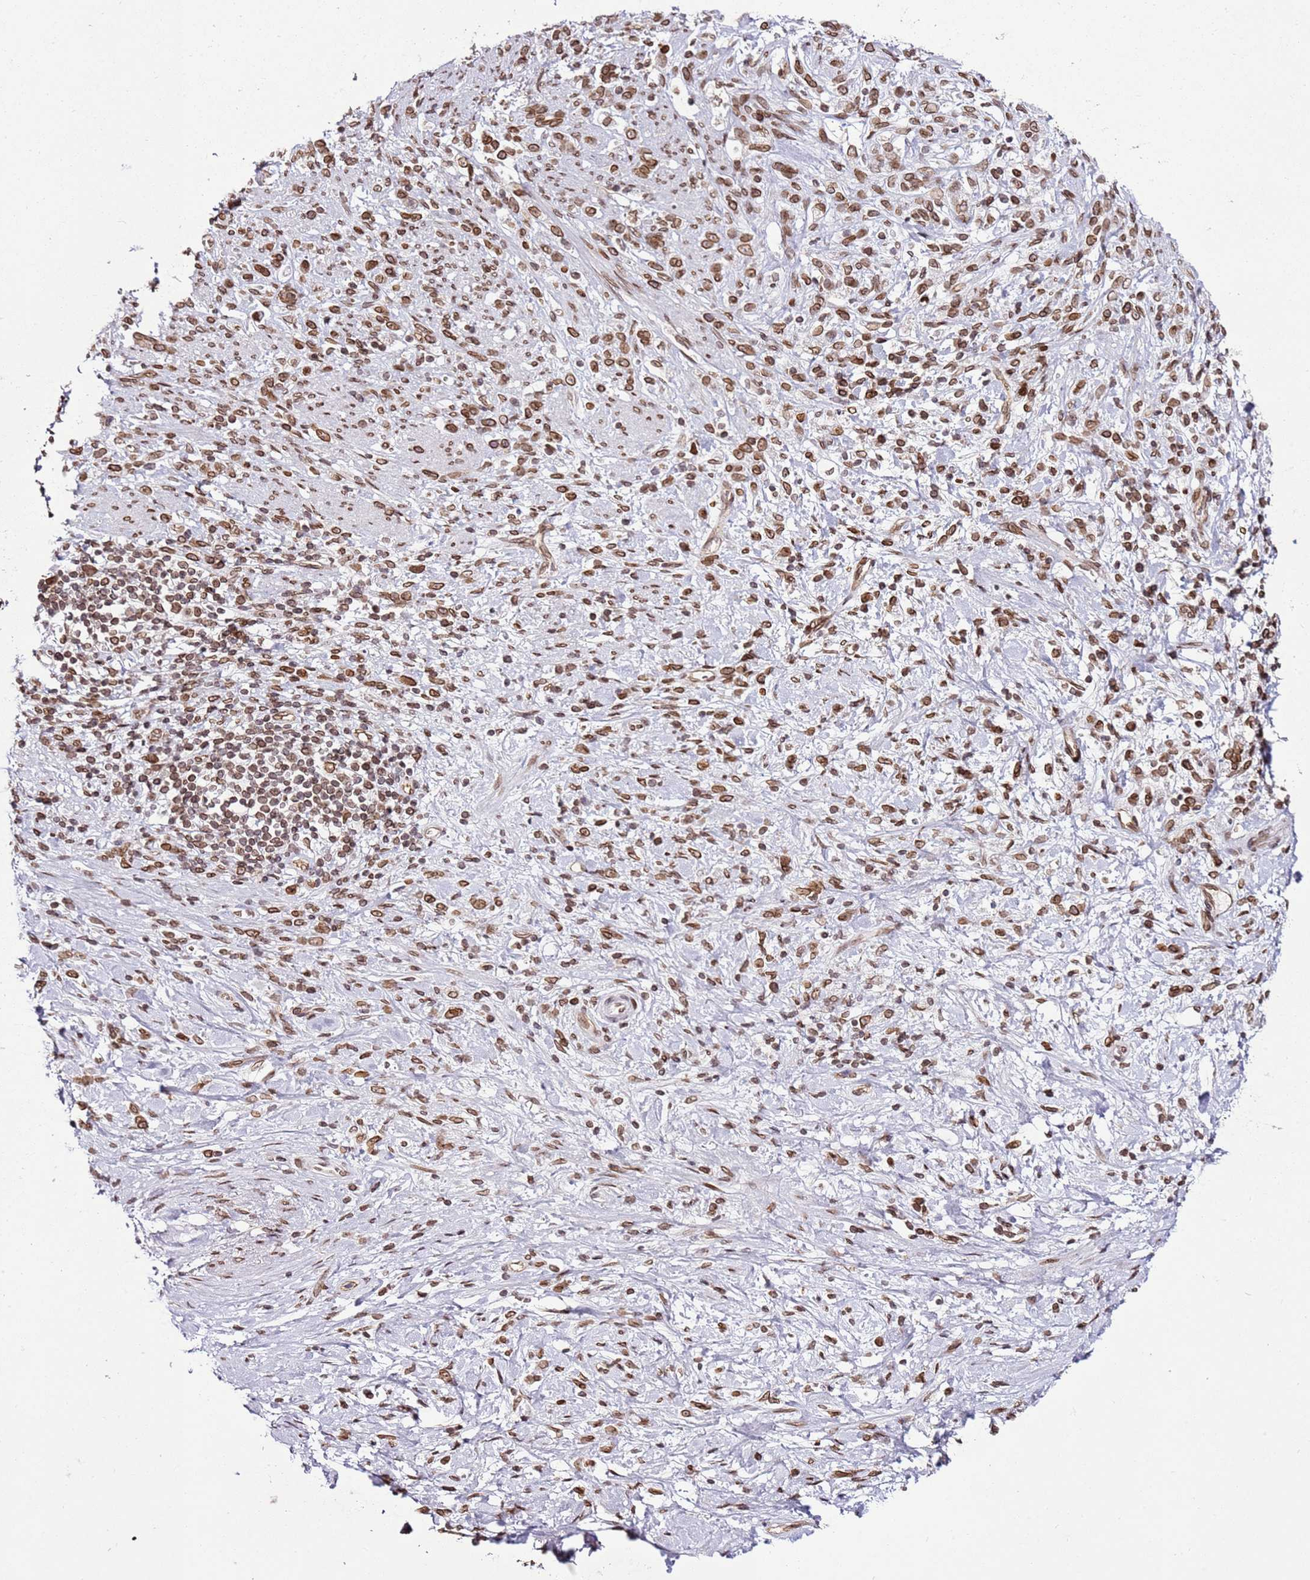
{"staining": {"intensity": "moderate", "quantity": ">75%", "location": "cytoplasmic/membranous,nuclear"}, "tissue": "stomach cancer", "cell_type": "Tumor cells", "image_type": "cancer", "snomed": [{"axis": "morphology", "description": "Adenocarcinoma, NOS"}, {"axis": "topography", "description": "Stomach"}], "caption": "A photomicrograph of human stomach cancer stained for a protein demonstrates moderate cytoplasmic/membranous and nuclear brown staining in tumor cells.", "gene": "POU6F1", "patient": {"sex": "female", "age": 60}}